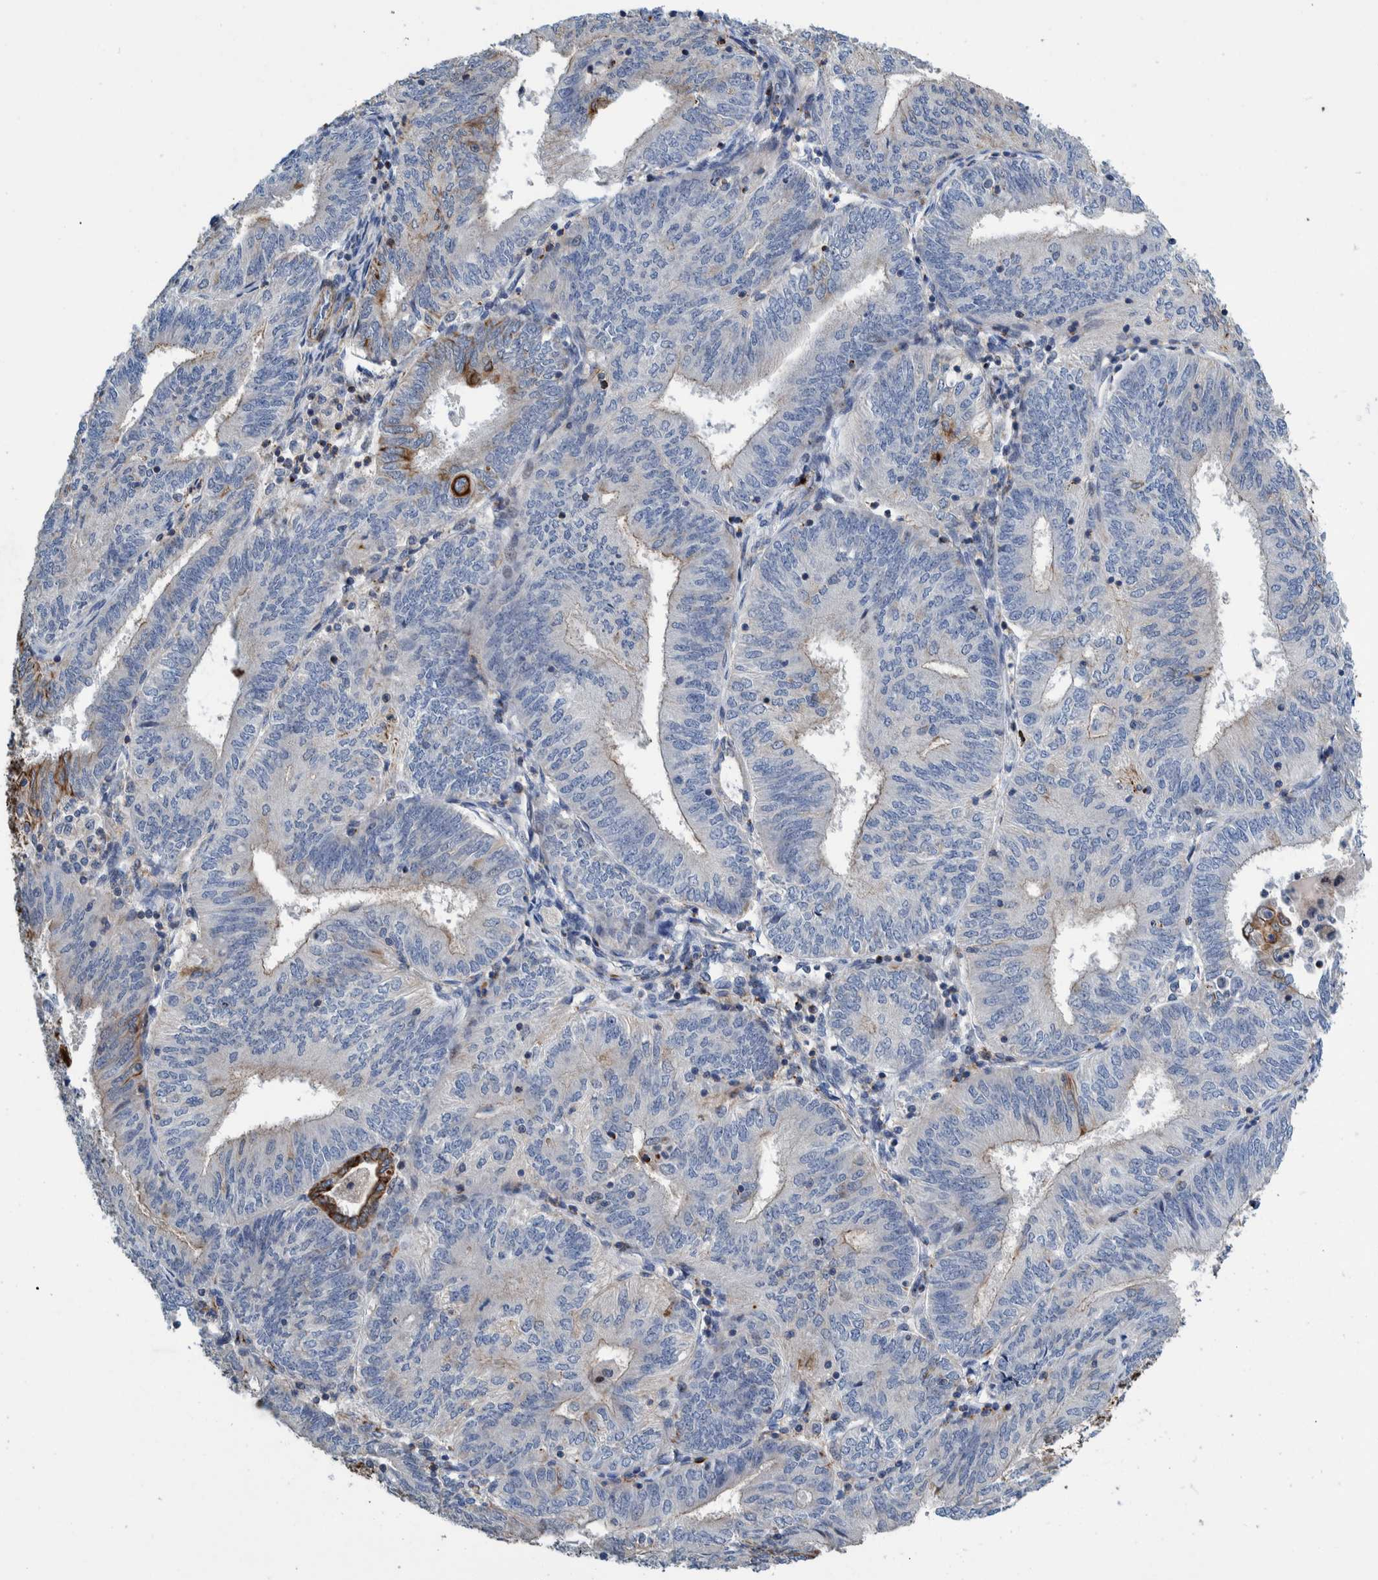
{"staining": {"intensity": "negative", "quantity": "none", "location": "none"}, "tissue": "endometrial cancer", "cell_type": "Tumor cells", "image_type": "cancer", "snomed": [{"axis": "morphology", "description": "Adenocarcinoma, NOS"}, {"axis": "topography", "description": "Endometrium"}], "caption": "IHC micrograph of human endometrial cancer (adenocarcinoma) stained for a protein (brown), which demonstrates no expression in tumor cells.", "gene": "MKS1", "patient": {"sex": "female", "age": 58}}